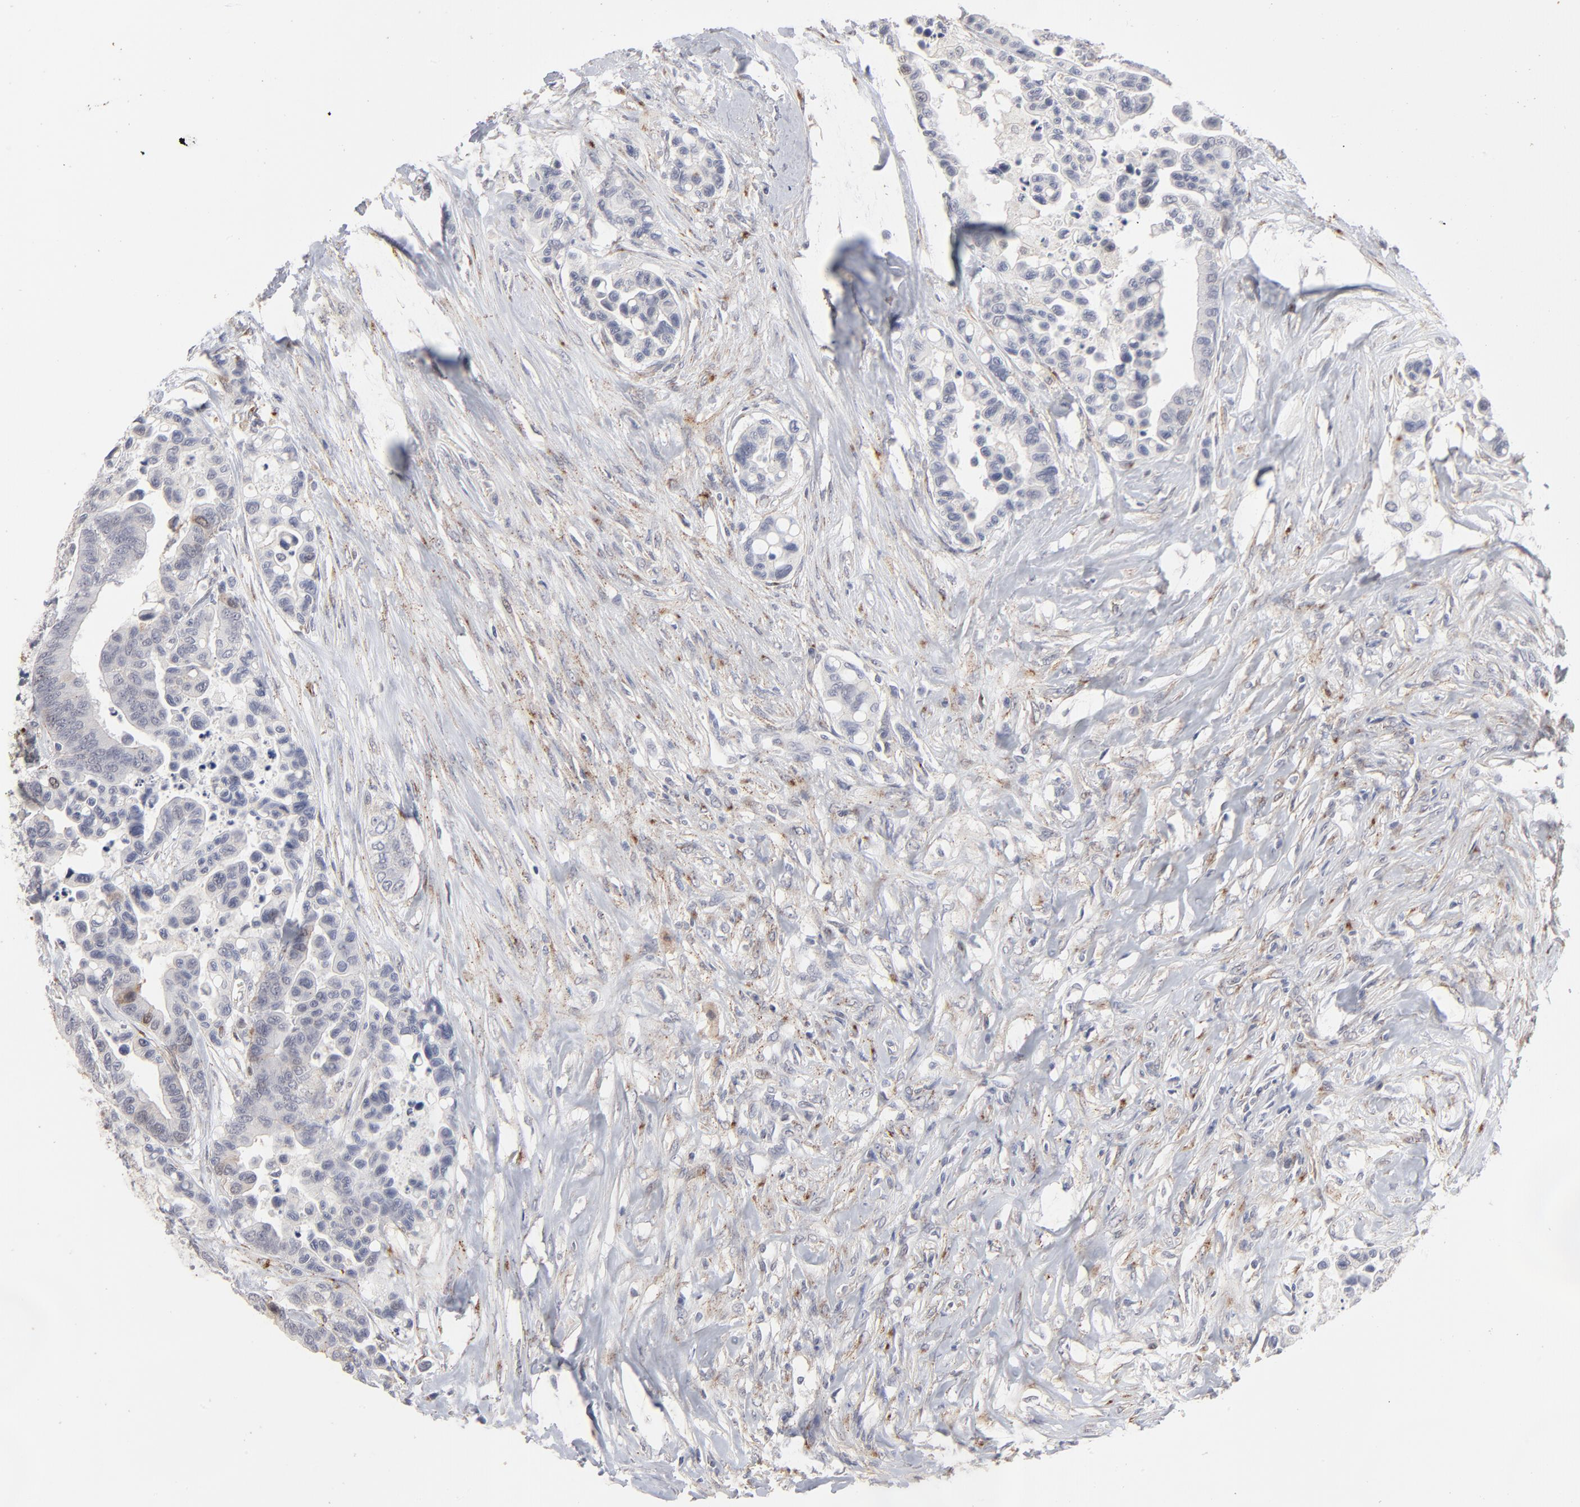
{"staining": {"intensity": "weak", "quantity": "<25%", "location": "cytoplasmic/membranous"}, "tissue": "colorectal cancer", "cell_type": "Tumor cells", "image_type": "cancer", "snomed": [{"axis": "morphology", "description": "Adenocarcinoma, NOS"}, {"axis": "topography", "description": "Colon"}], "caption": "High magnification brightfield microscopy of colorectal cancer stained with DAB (brown) and counterstained with hematoxylin (blue): tumor cells show no significant expression.", "gene": "AURKA", "patient": {"sex": "male", "age": 82}}